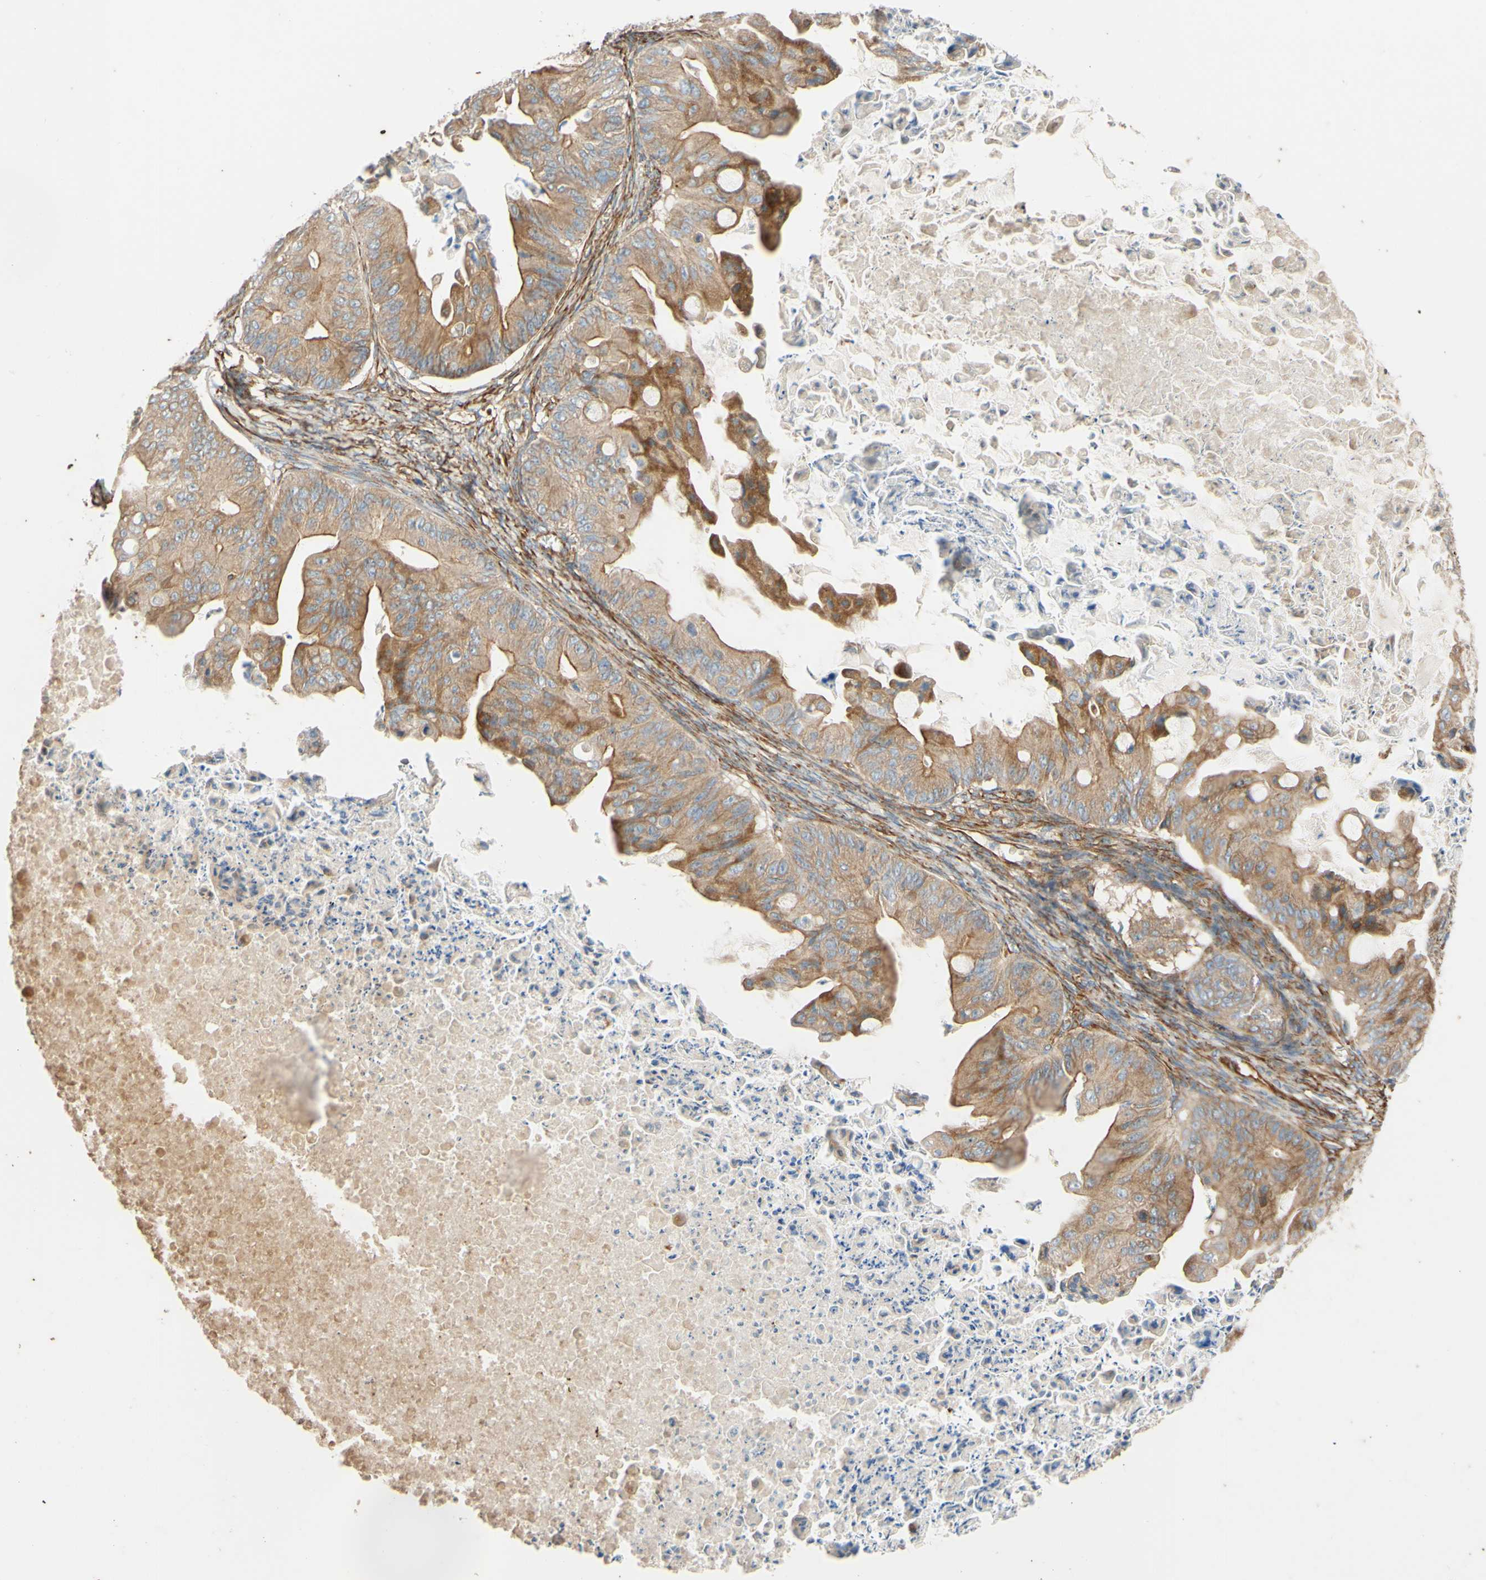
{"staining": {"intensity": "moderate", "quantity": ">75%", "location": "cytoplasmic/membranous"}, "tissue": "ovarian cancer", "cell_type": "Tumor cells", "image_type": "cancer", "snomed": [{"axis": "morphology", "description": "Cystadenocarcinoma, mucinous, NOS"}, {"axis": "topography", "description": "Ovary"}], "caption": "This micrograph displays mucinous cystadenocarcinoma (ovarian) stained with immunohistochemistry (IHC) to label a protein in brown. The cytoplasmic/membranous of tumor cells show moderate positivity for the protein. Nuclei are counter-stained blue.", "gene": "C1orf43", "patient": {"sex": "female", "age": 37}}